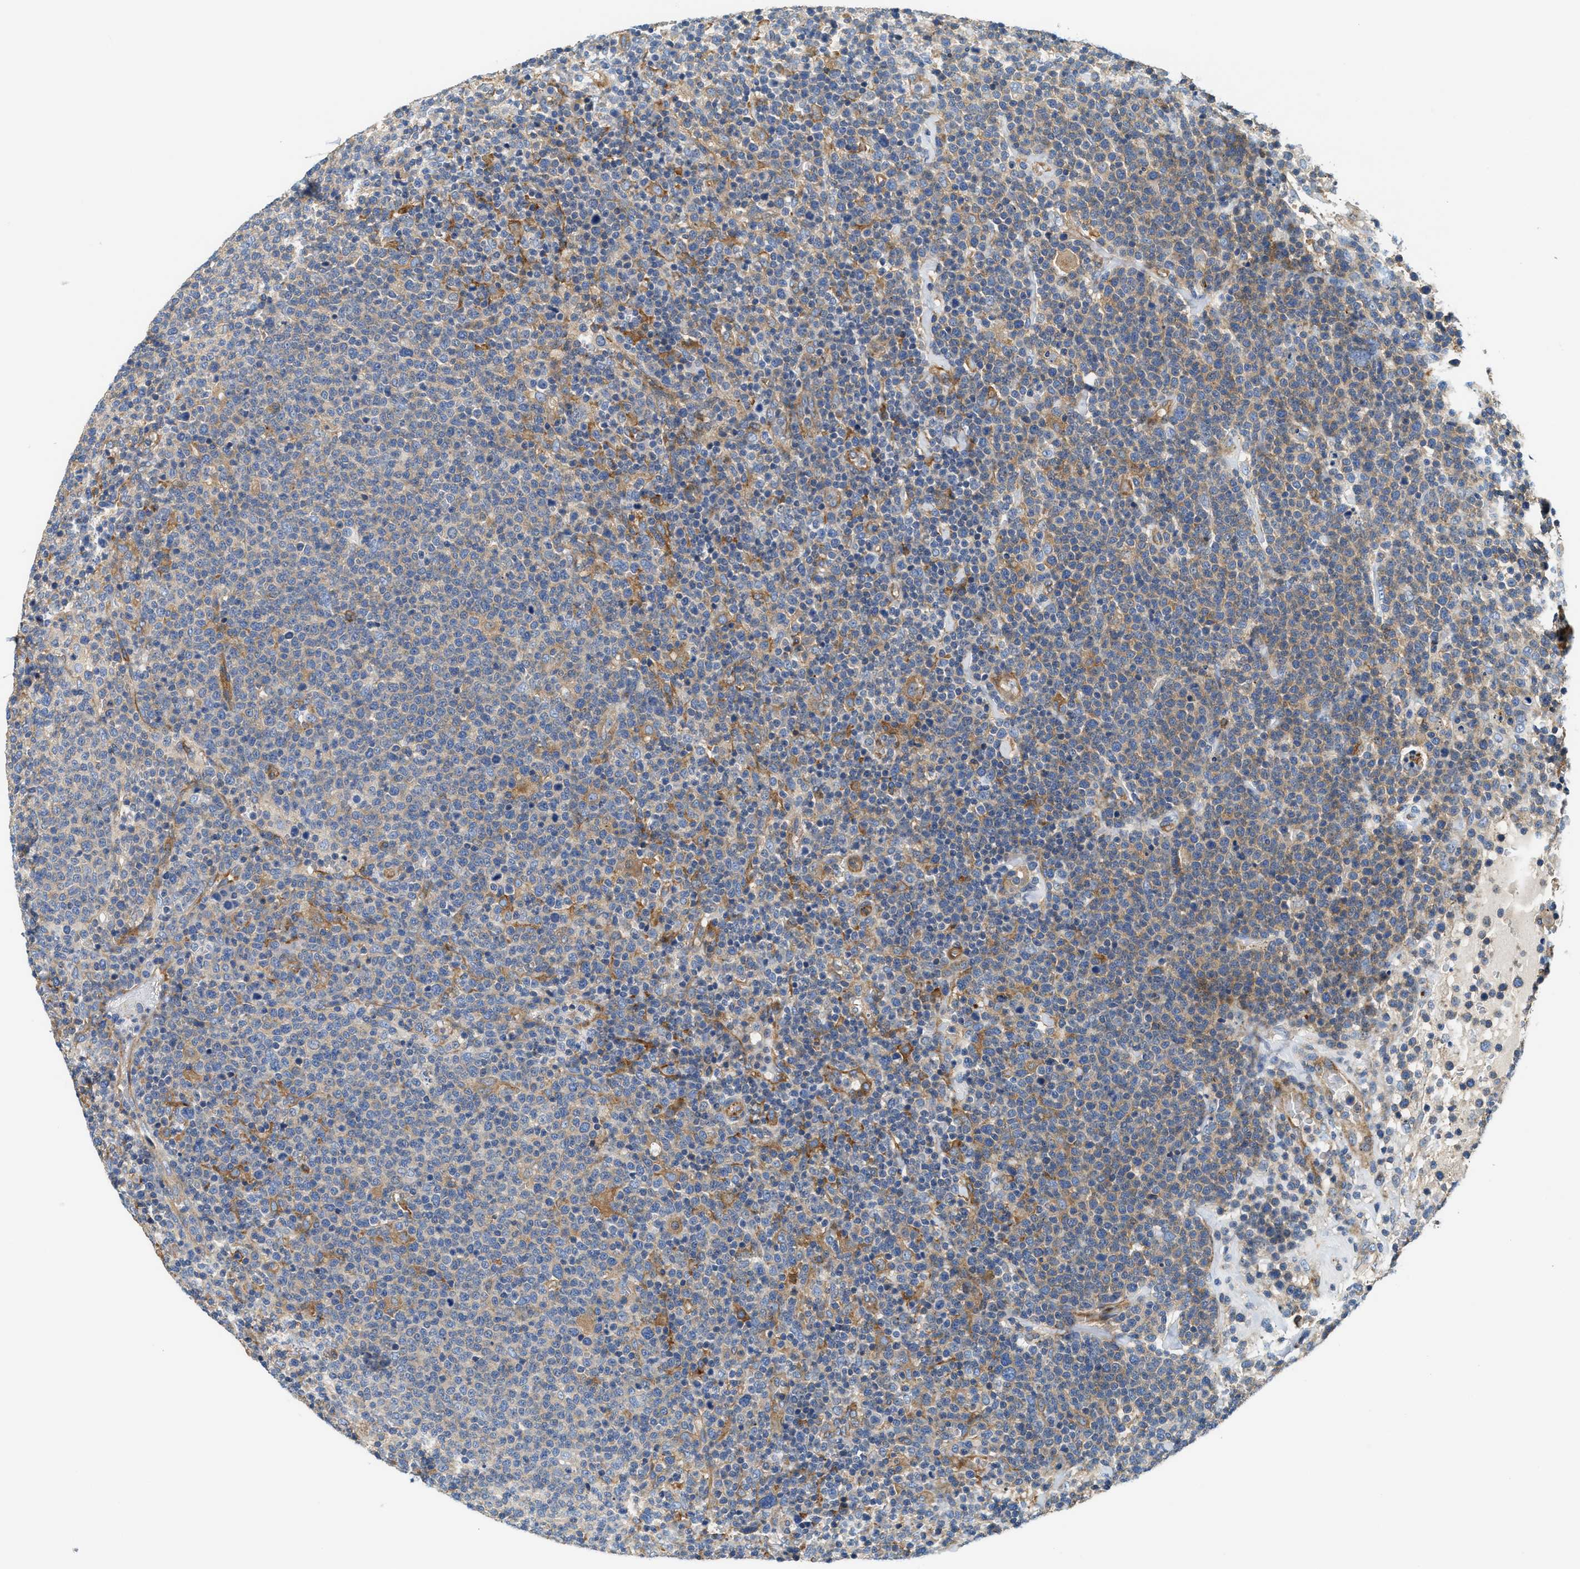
{"staining": {"intensity": "weak", "quantity": "<25%", "location": "cytoplasmic/membranous"}, "tissue": "lymphoma", "cell_type": "Tumor cells", "image_type": "cancer", "snomed": [{"axis": "morphology", "description": "Malignant lymphoma, non-Hodgkin's type, High grade"}, {"axis": "topography", "description": "Lymph node"}], "caption": "The immunohistochemistry (IHC) histopathology image has no significant positivity in tumor cells of lymphoma tissue.", "gene": "NSUN7", "patient": {"sex": "male", "age": 61}}